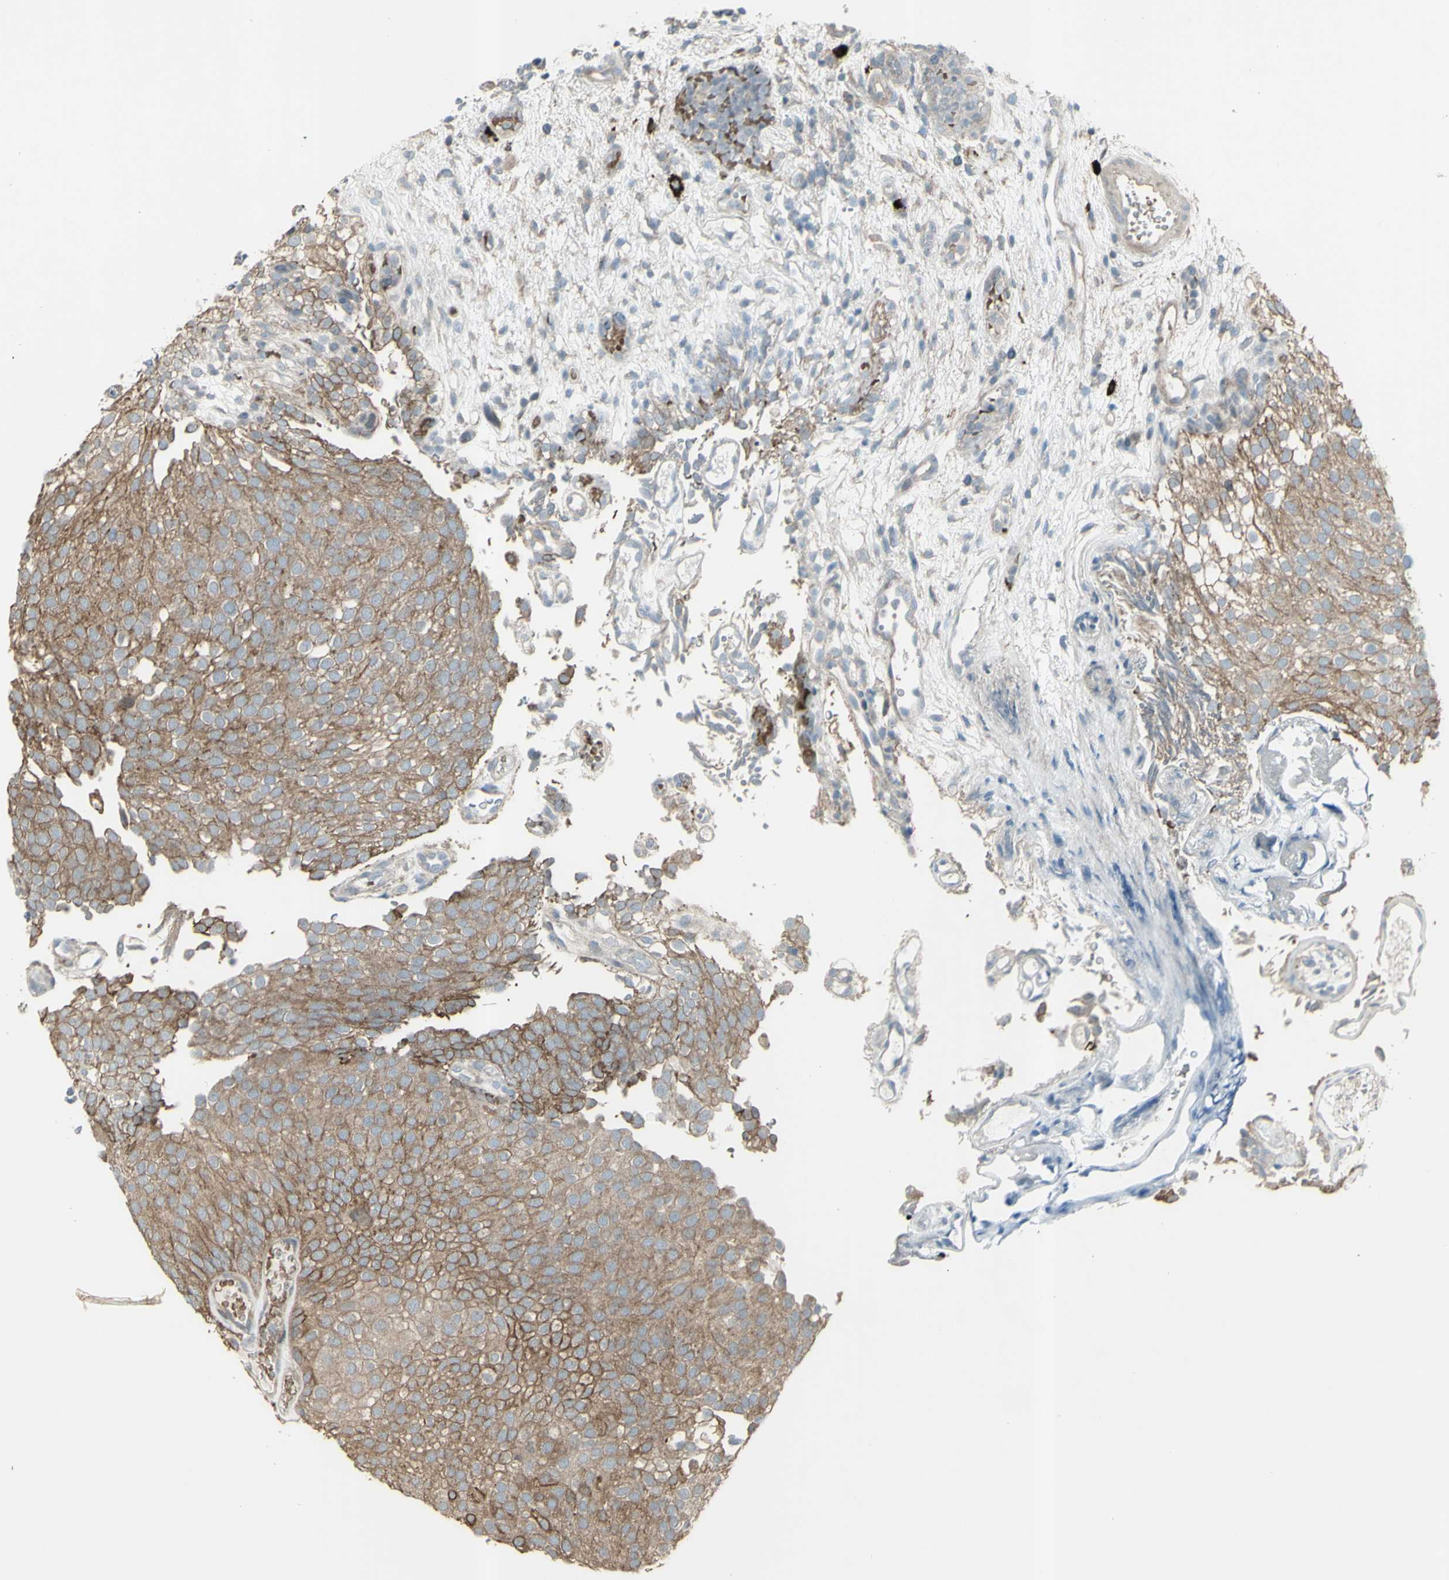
{"staining": {"intensity": "moderate", "quantity": ">75%", "location": "cytoplasmic/membranous"}, "tissue": "urothelial cancer", "cell_type": "Tumor cells", "image_type": "cancer", "snomed": [{"axis": "morphology", "description": "Urothelial carcinoma, Low grade"}, {"axis": "topography", "description": "Urinary bladder"}], "caption": "A micrograph showing moderate cytoplasmic/membranous positivity in approximately >75% of tumor cells in urothelial cancer, as visualized by brown immunohistochemical staining.", "gene": "GRAMD1B", "patient": {"sex": "male", "age": 78}}